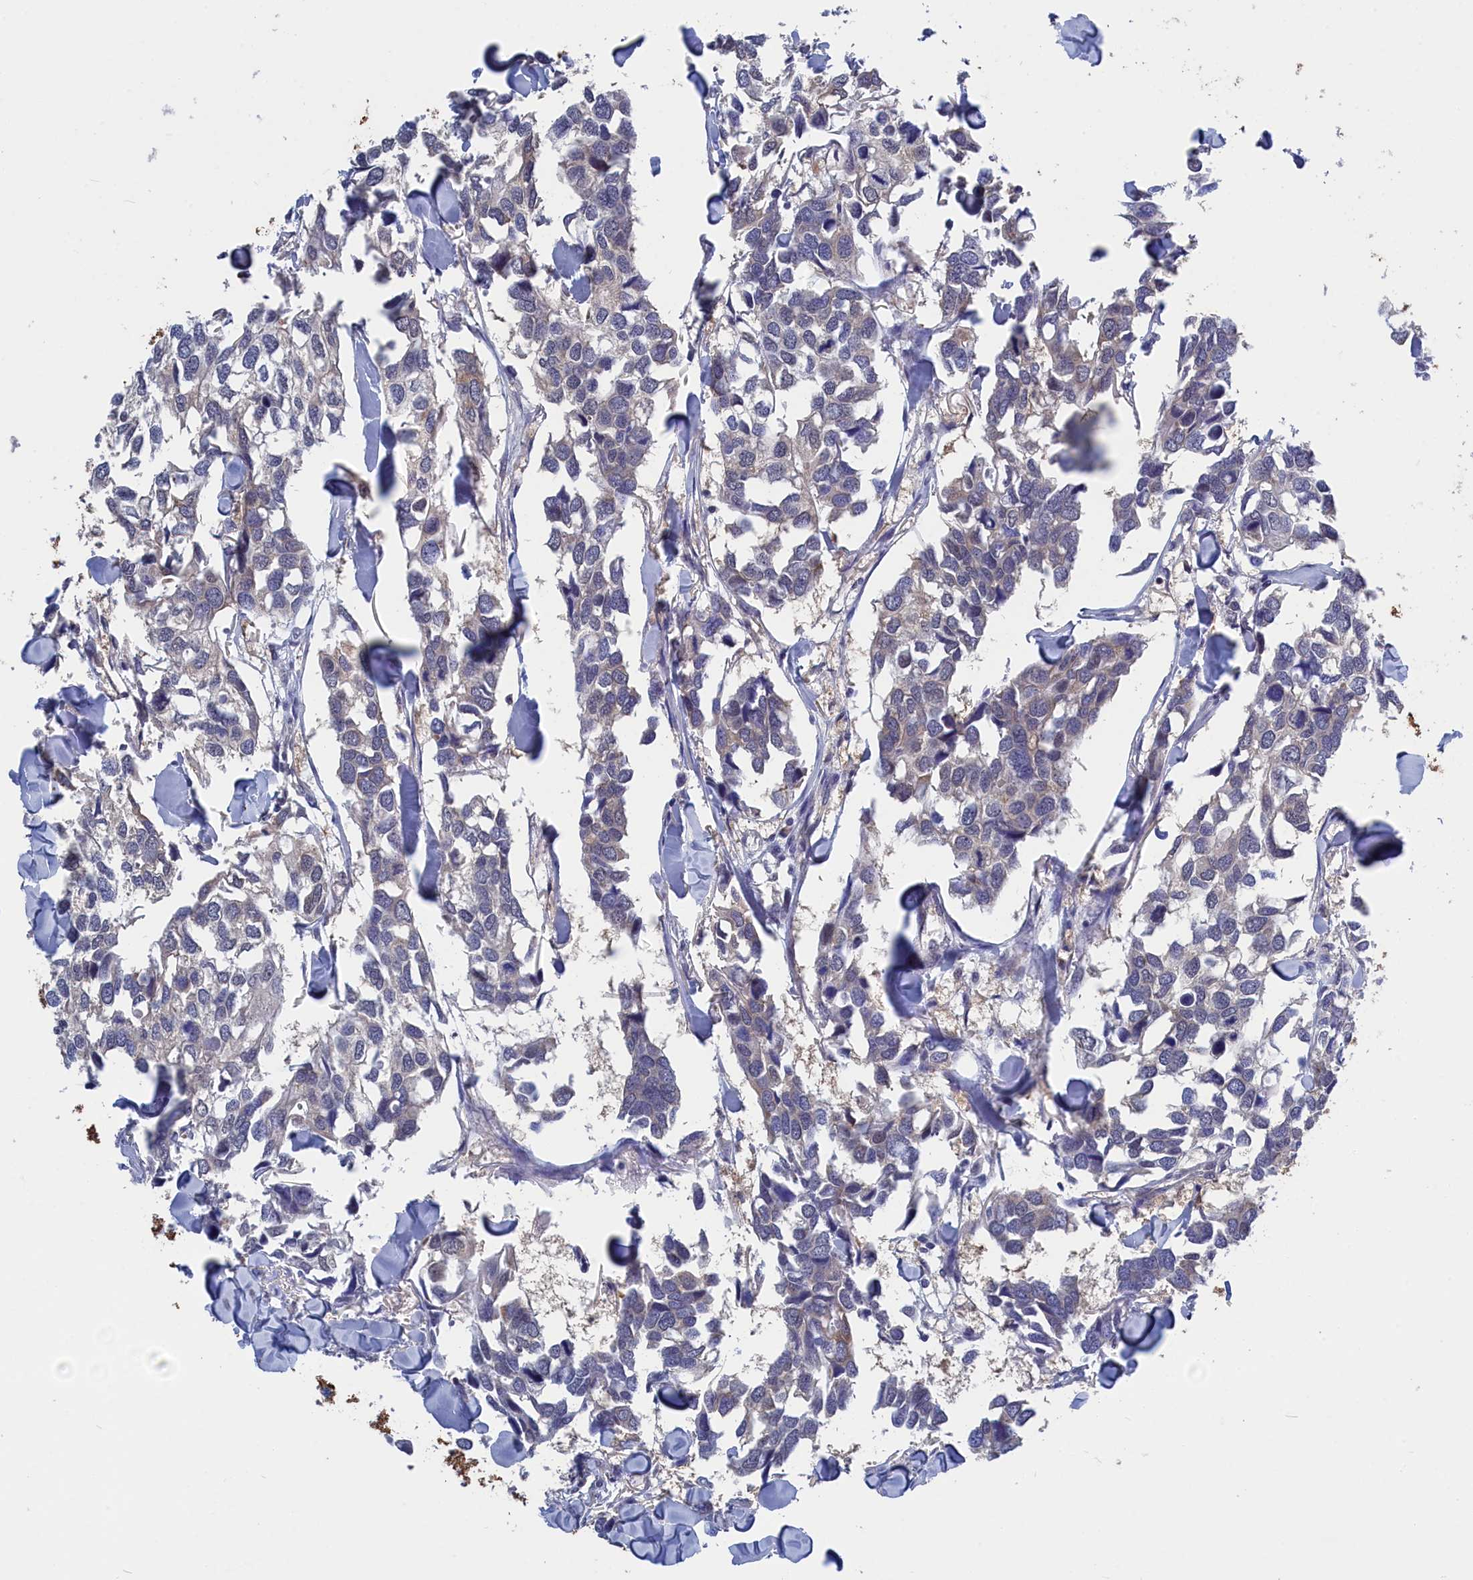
{"staining": {"intensity": "negative", "quantity": "none", "location": "none"}, "tissue": "breast cancer", "cell_type": "Tumor cells", "image_type": "cancer", "snomed": [{"axis": "morphology", "description": "Duct carcinoma"}, {"axis": "topography", "description": "Breast"}], "caption": "A micrograph of breast invasive ductal carcinoma stained for a protein exhibits no brown staining in tumor cells. (DAB (3,3'-diaminobenzidine) immunohistochemistry visualized using brightfield microscopy, high magnification).", "gene": "PGP", "patient": {"sex": "female", "age": 83}}